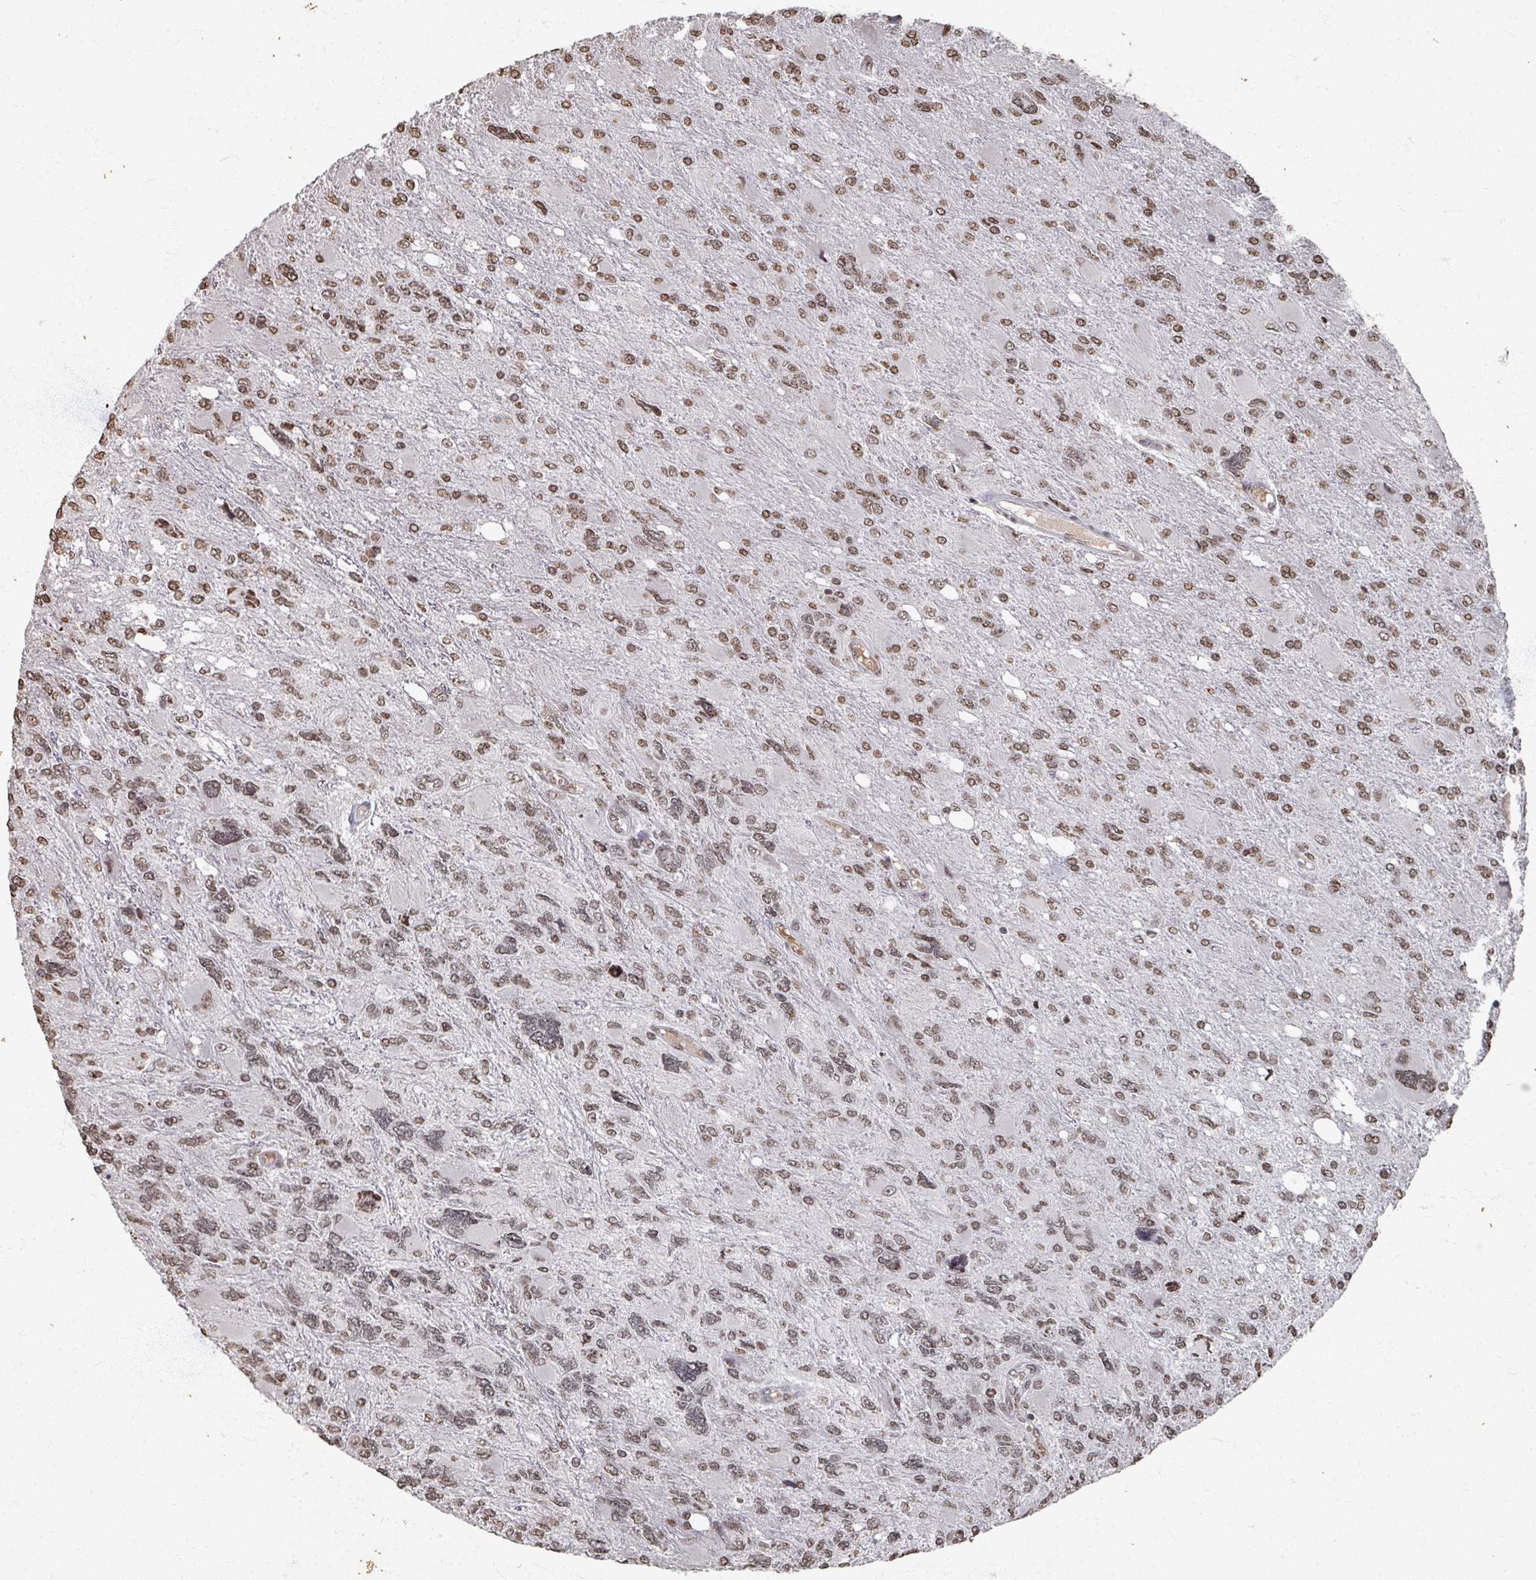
{"staining": {"intensity": "moderate", "quantity": ">75%", "location": "nuclear"}, "tissue": "glioma", "cell_type": "Tumor cells", "image_type": "cancer", "snomed": [{"axis": "morphology", "description": "Glioma, malignant, High grade"}, {"axis": "topography", "description": "Brain"}], "caption": "IHC photomicrograph of human malignant glioma (high-grade) stained for a protein (brown), which displays medium levels of moderate nuclear expression in about >75% of tumor cells.", "gene": "DCUN1D5", "patient": {"sex": "male", "age": 67}}